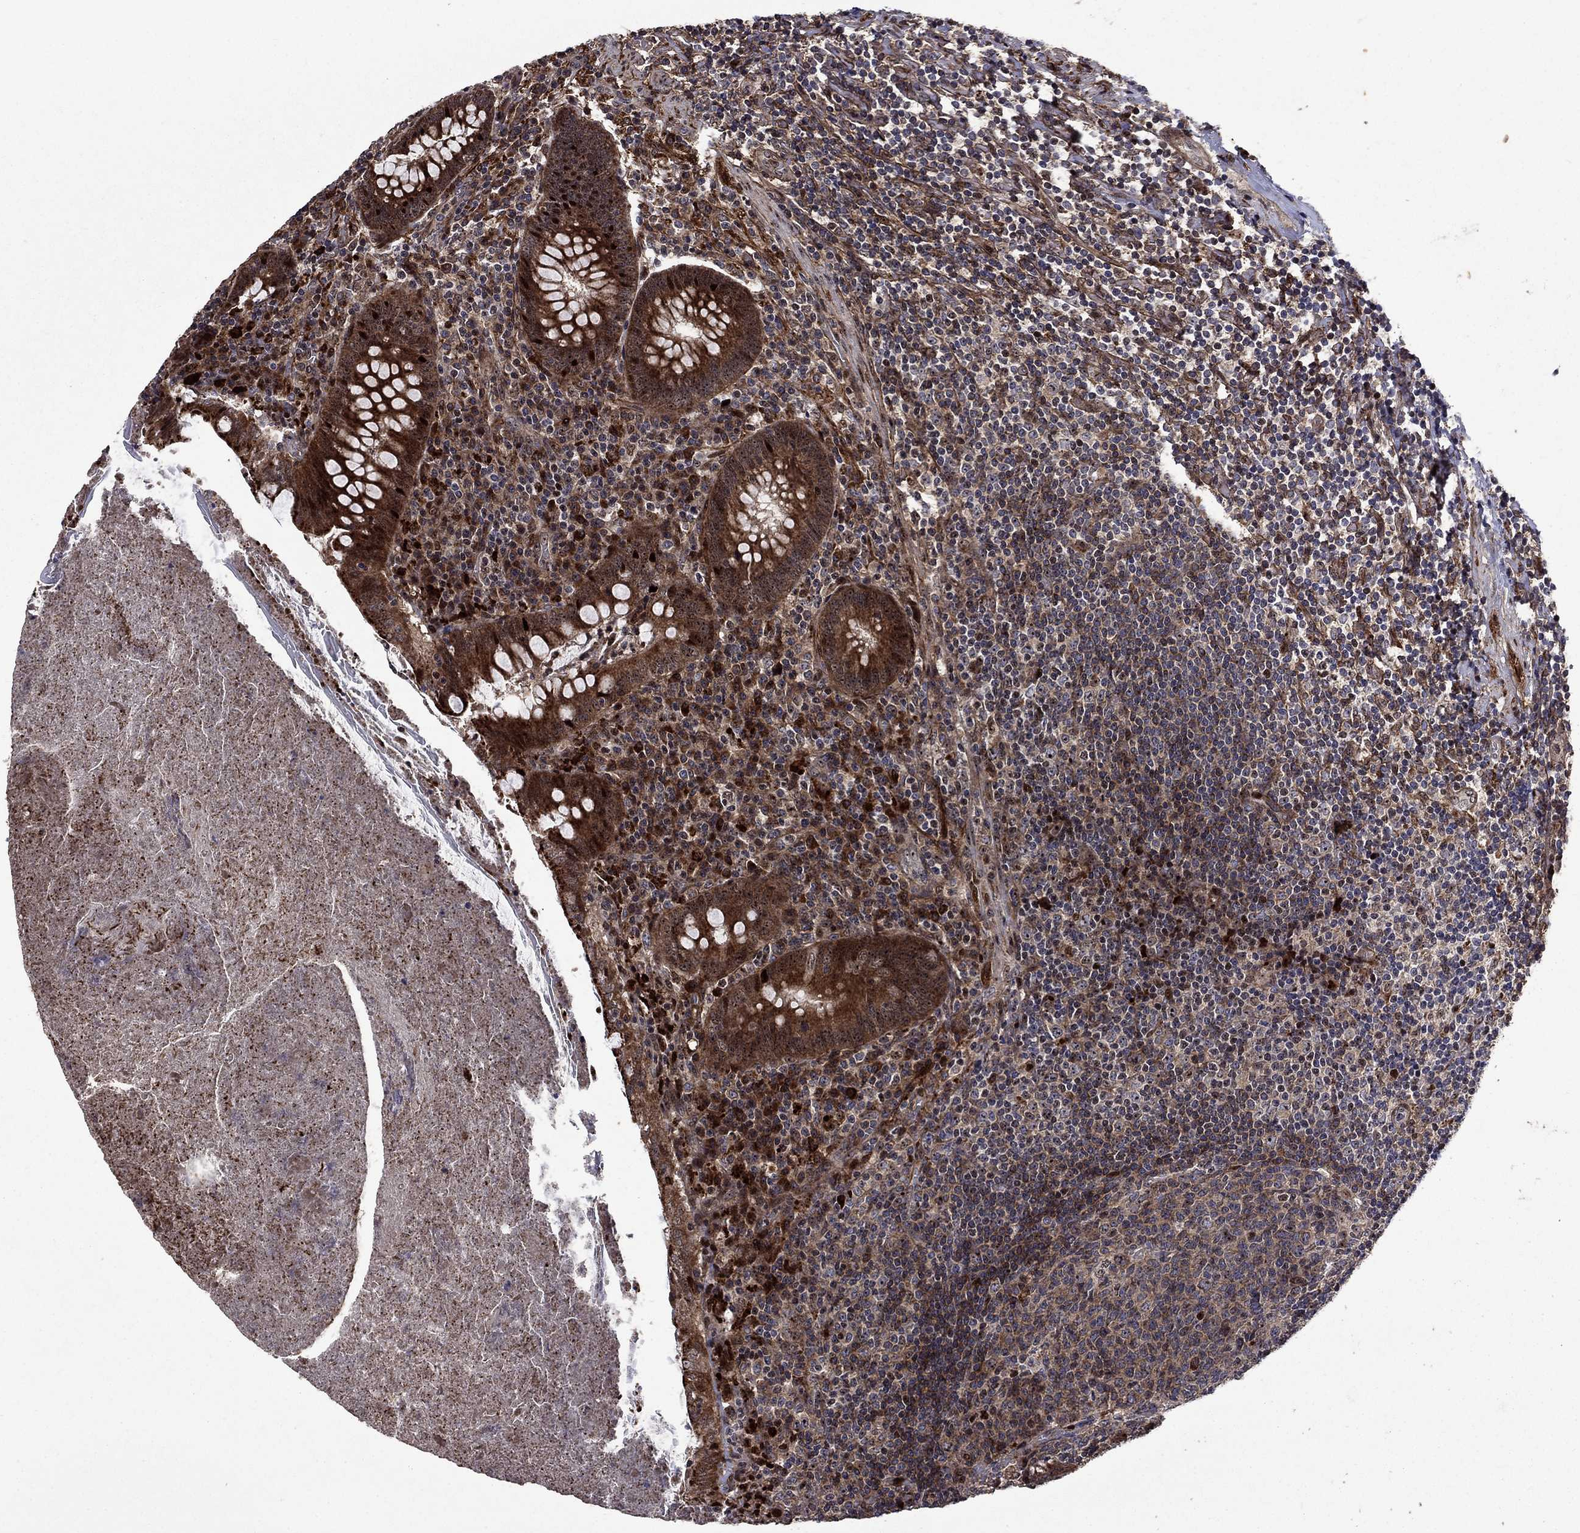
{"staining": {"intensity": "strong", "quantity": "25%-75%", "location": "cytoplasmic/membranous"}, "tissue": "appendix", "cell_type": "Glandular cells", "image_type": "normal", "snomed": [{"axis": "morphology", "description": "Normal tissue, NOS"}, {"axis": "topography", "description": "Appendix"}], "caption": "A histopathology image showing strong cytoplasmic/membranous positivity in about 25%-75% of glandular cells in normal appendix, as visualized by brown immunohistochemical staining.", "gene": "AGTPBP1", "patient": {"sex": "male", "age": 47}}